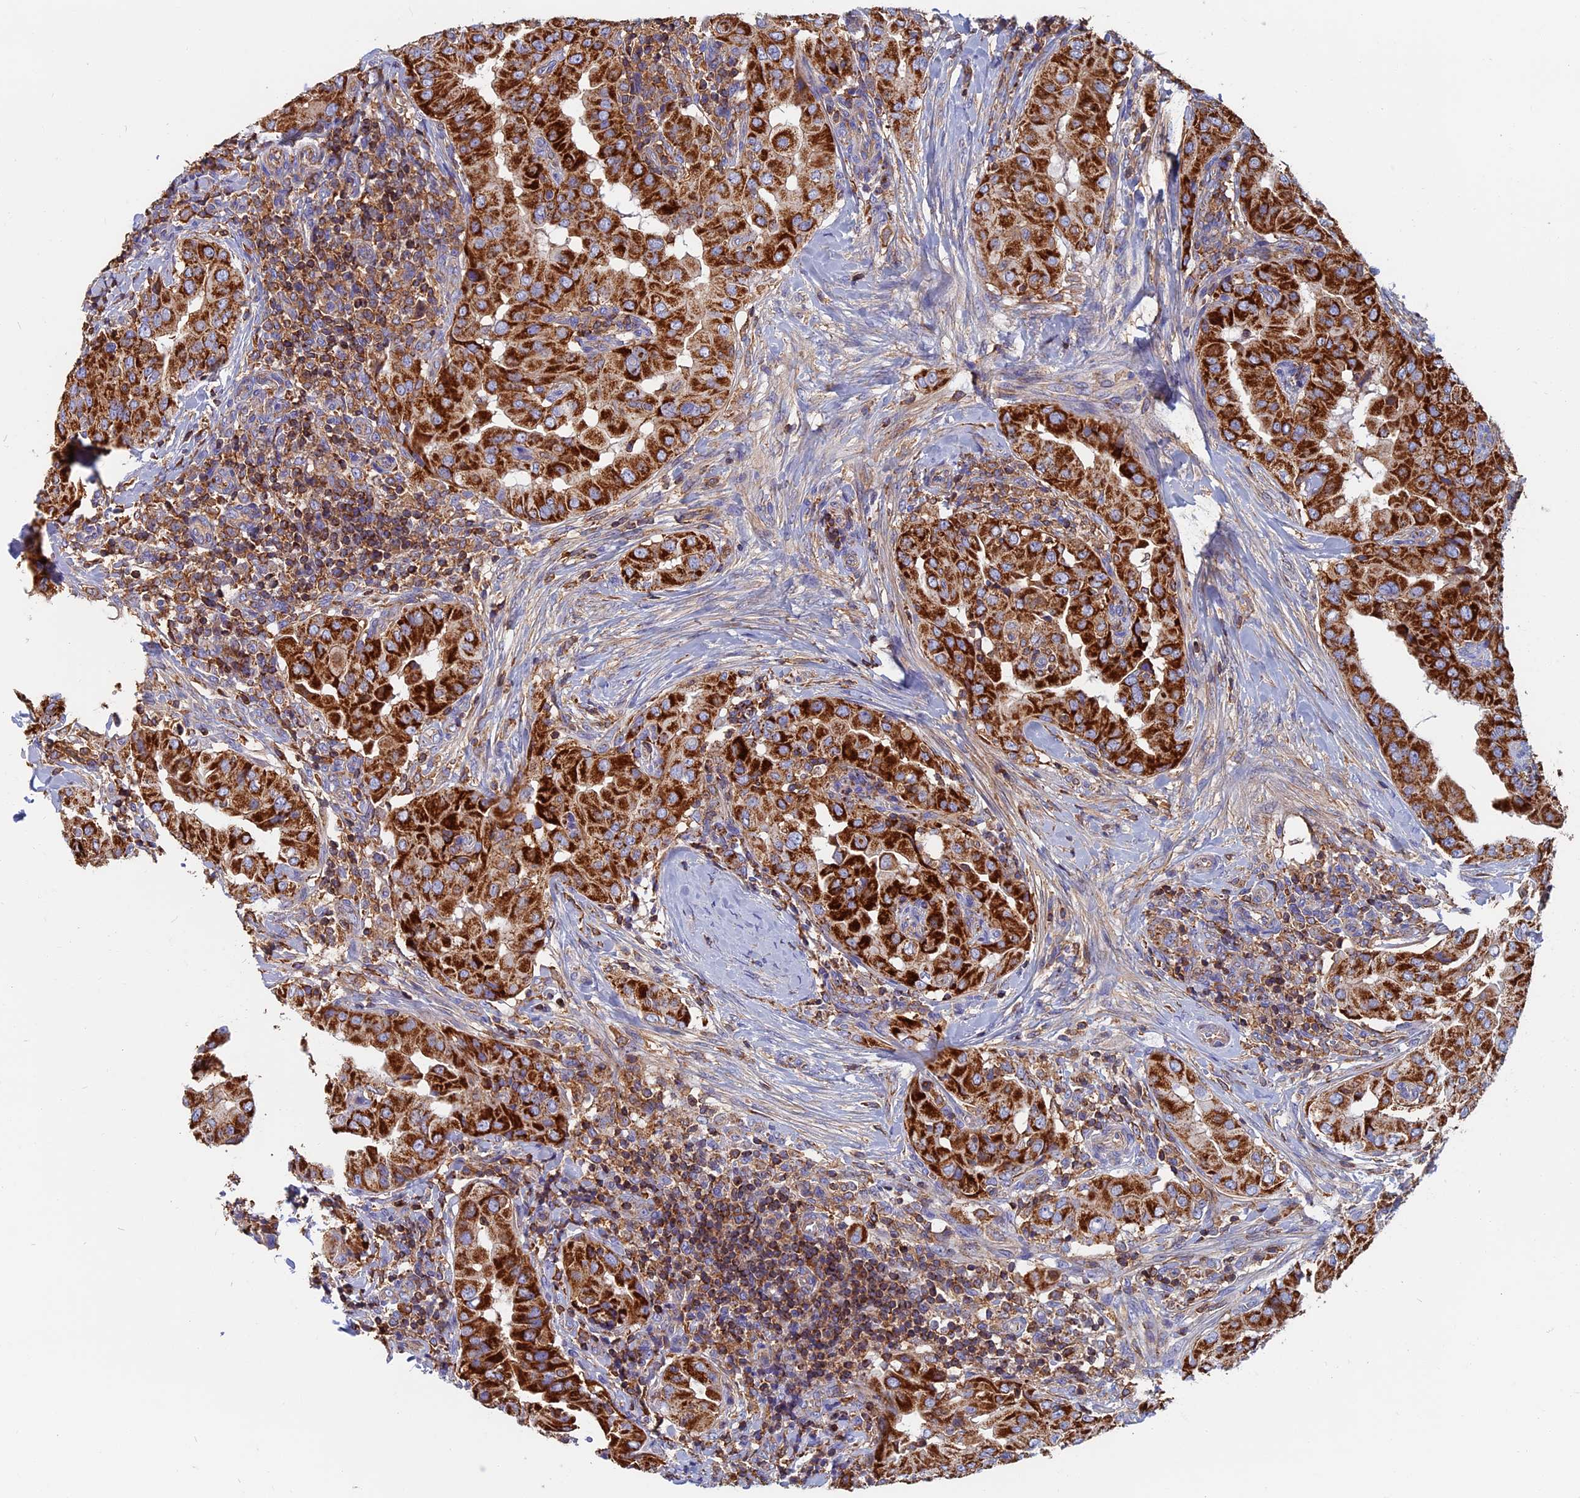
{"staining": {"intensity": "strong", "quantity": ">75%", "location": "cytoplasmic/membranous"}, "tissue": "thyroid cancer", "cell_type": "Tumor cells", "image_type": "cancer", "snomed": [{"axis": "morphology", "description": "Papillary adenocarcinoma, NOS"}, {"axis": "topography", "description": "Thyroid gland"}], "caption": "There is high levels of strong cytoplasmic/membranous staining in tumor cells of papillary adenocarcinoma (thyroid), as demonstrated by immunohistochemical staining (brown color).", "gene": "HSD17B8", "patient": {"sex": "male", "age": 33}}